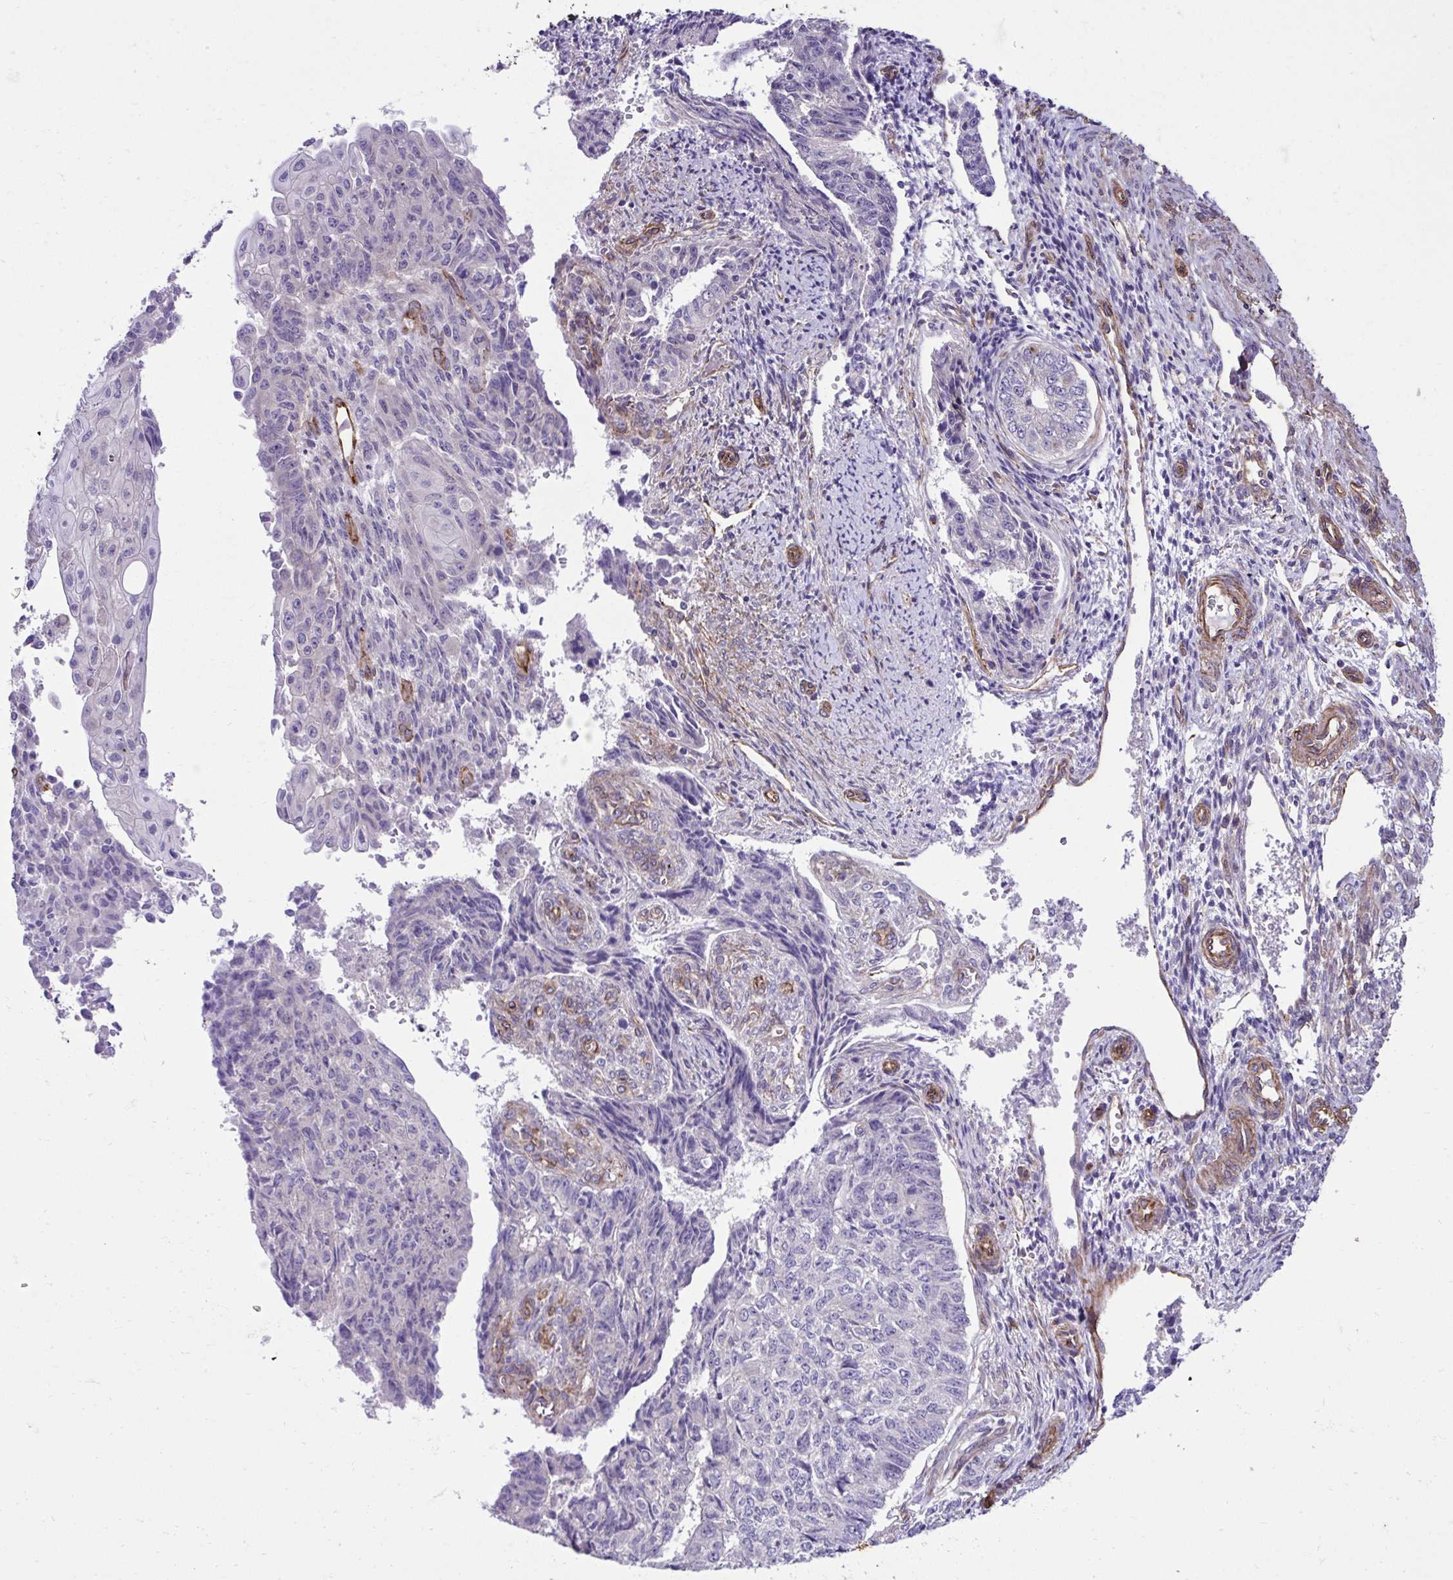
{"staining": {"intensity": "negative", "quantity": "none", "location": "none"}, "tissue": "endometrial cancer", "cell_type": "Tumor cells", "image_type": "cancer", "snomed": [{"axis": "morphology", "description": "Adenocarcinoma, NOS"}, {"axis": "topography", "description": "Endometrium"}], "caption": "DAB immunohistochemical staining of endometrial cancer displays no significant expression in tumor cells.", "gene": "TRIM52", "patient": {"sex": "female", "age": 32}}